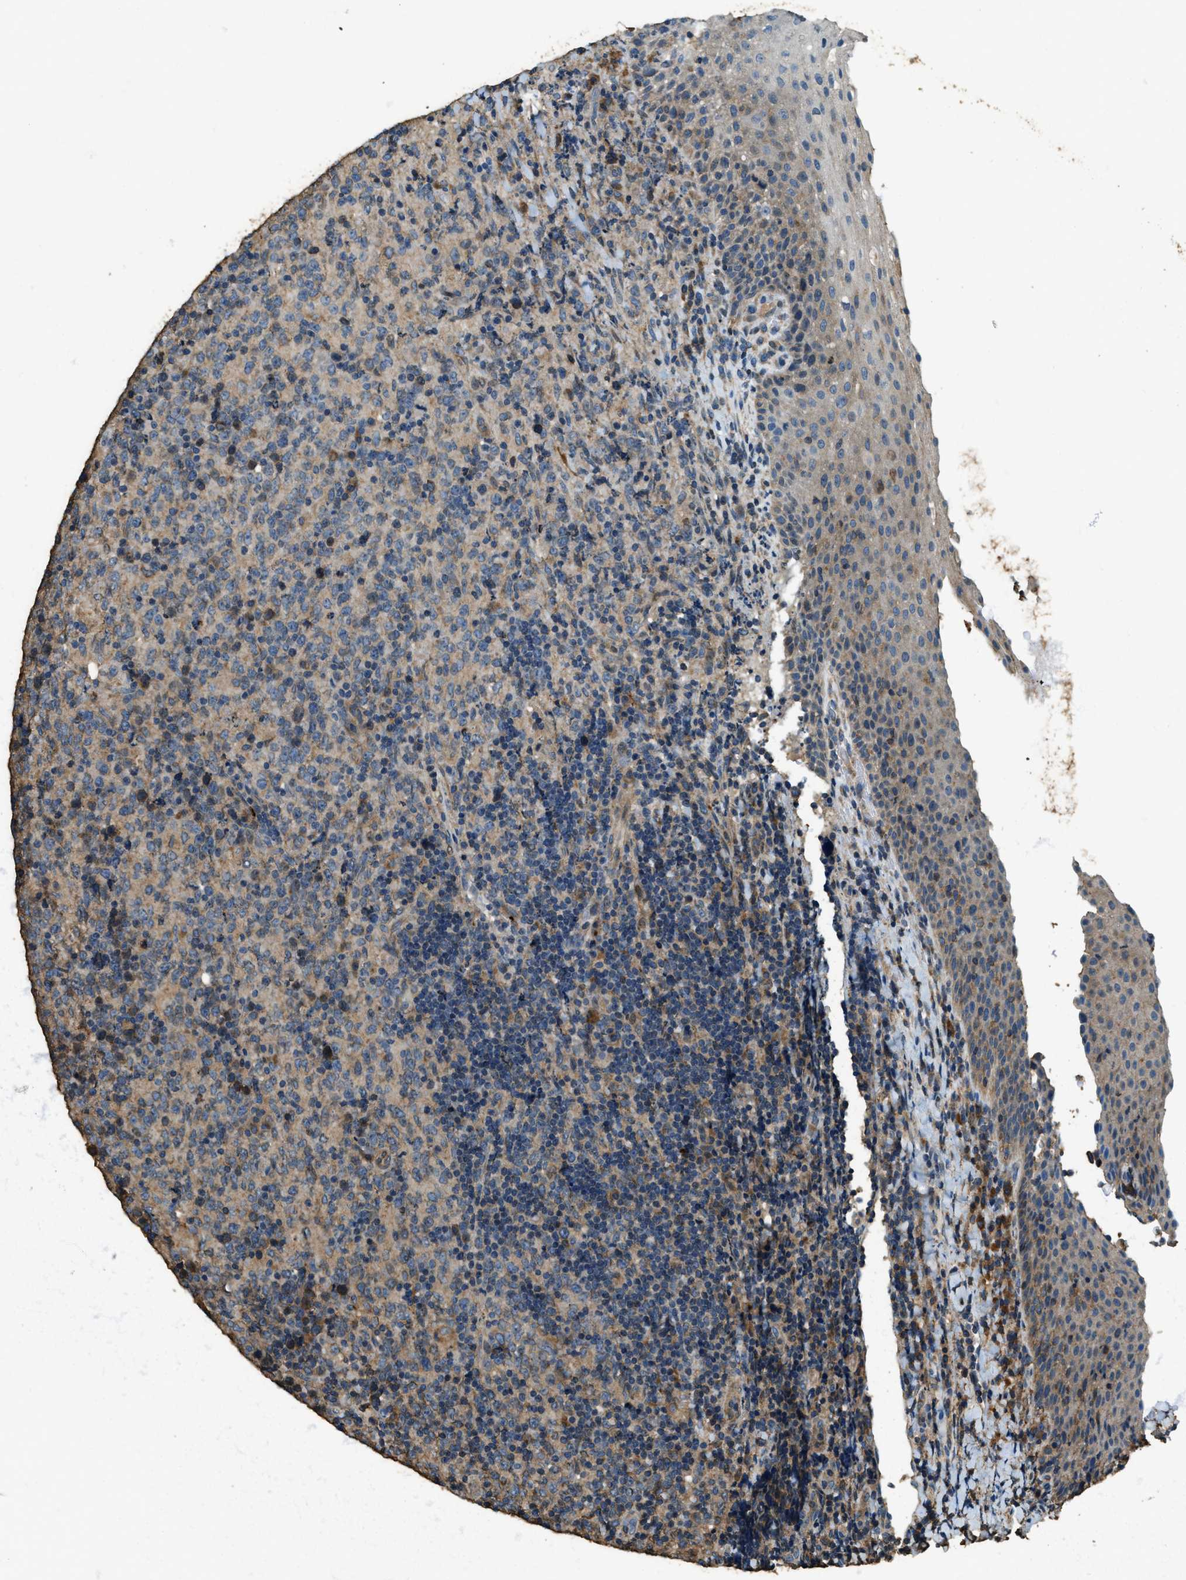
{"staining": {"intensity": "weak", "quantity": "25%-75%", "location": "cytoplasmic/membranous"}, "tissue": "lymphoma", "cell_type": "Tumor cells", "image_type": "cancer", "snomed": [{"axis": "morphology", "description": "Malignant lymphoma, non-Hodgkin's type, High grade"}, {"axis": "topography", "description": "Tonsil"}], "caption": "Approximately 25%-75% of tumor cells in human high-grade malignant lymphoma, non-Hodgkin's type show weak cytoplasmic/membranous protein positivity as visualized by brown immunohistochemical staining.", "gene": "ERGIC1", "patient": {"sex": "female", "age": 36}}